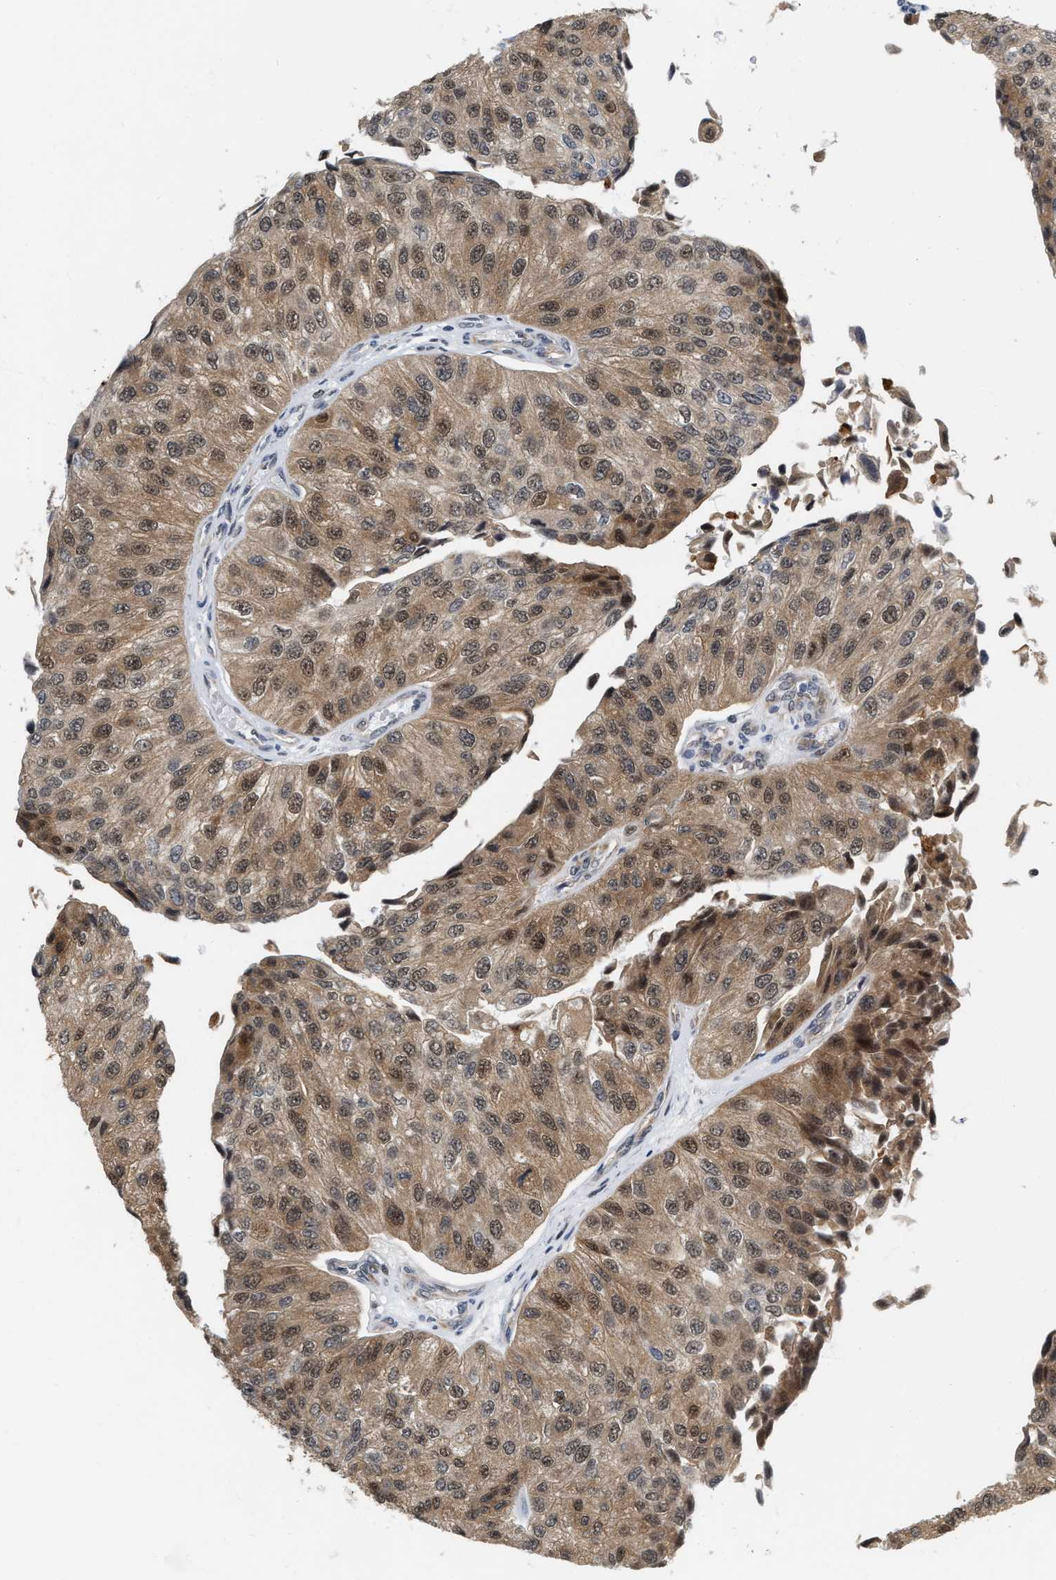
{"staining": {"intensity": "moderate", "quantity": ">75%", "location": "cytoplasmic/membranous,nuclear"}, "tissue": "urothelial cancer", "cell_type": "Tumor cells", "image_type": "cancer", "snomed": [{"axis": "morphology", "description": "Urothelial carcinoma, High grade"}, {"axis": "topography", "description": "Kidney"}, {"axis": "topography", "description": "Urinary bladder"}], "caption": "A high-resolution micrograph shows IHC staining of high-grade urothelial carcinoma, which shows moderate cytoplasmic/membranous and nuclear expression in about >75% of tumor cells.", "gene": "RUVBL1", "patient": {"sex": "male", "age": 77}}